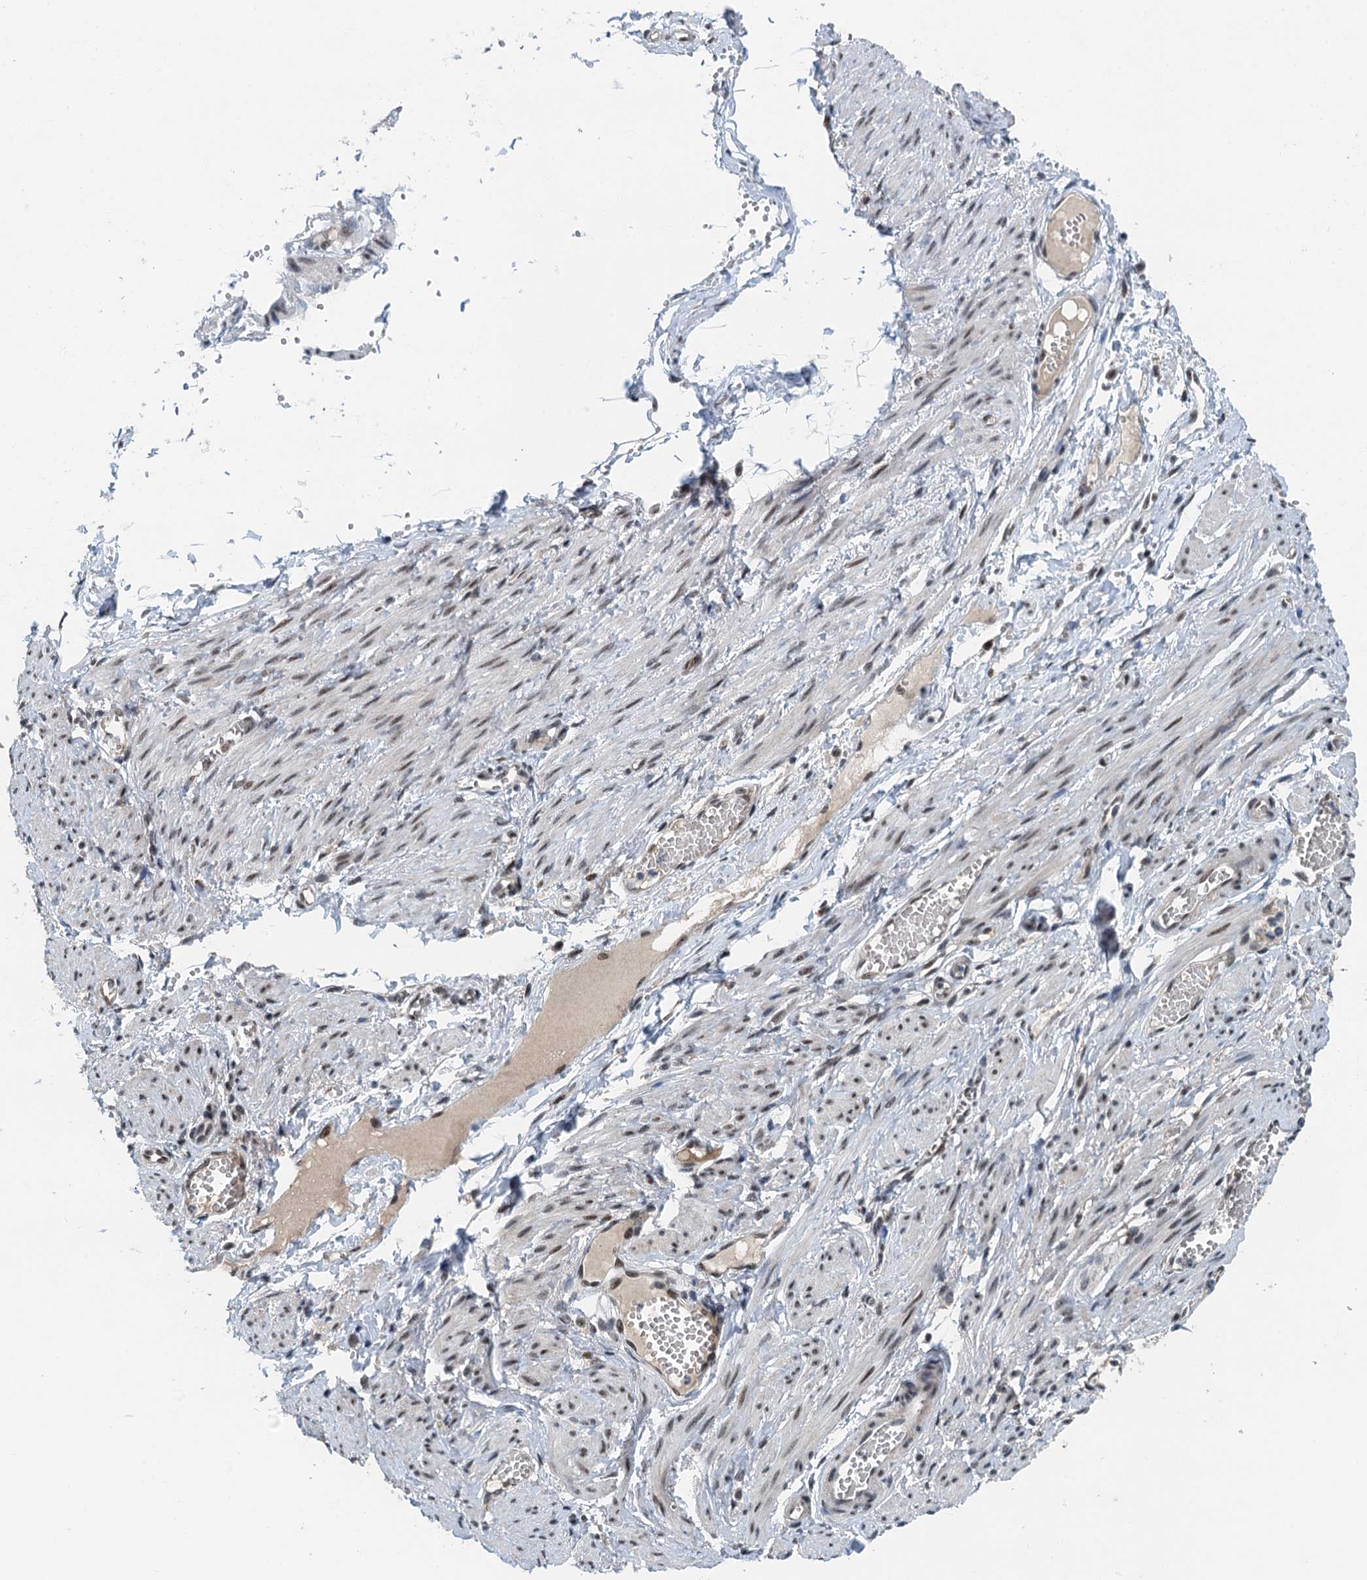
{"staining": {"intensity": "strong", "quantity": ">75%", "location": "cytoplasmic/membranous,nuclear"}, "tissue": "adipose tissue", "cell_type": "Adipocytes", "image_type": "normal", "snomed": [{"axis": "morphology", "description": "Normal tissue, NOS"}, {"axis": "topography", "description": "Smooth muscle"}, {"axis": "topography", "description": "Peripheral nerve tissue"}], "caption": "This is a micrograph of IHC staining of normal adipose tissue, which shows strong expression in the cytoplasmic/membranous,nuclear of adipocytes.", "gene": "MTA3", "patient": {"sex": "female", "age": 39}}